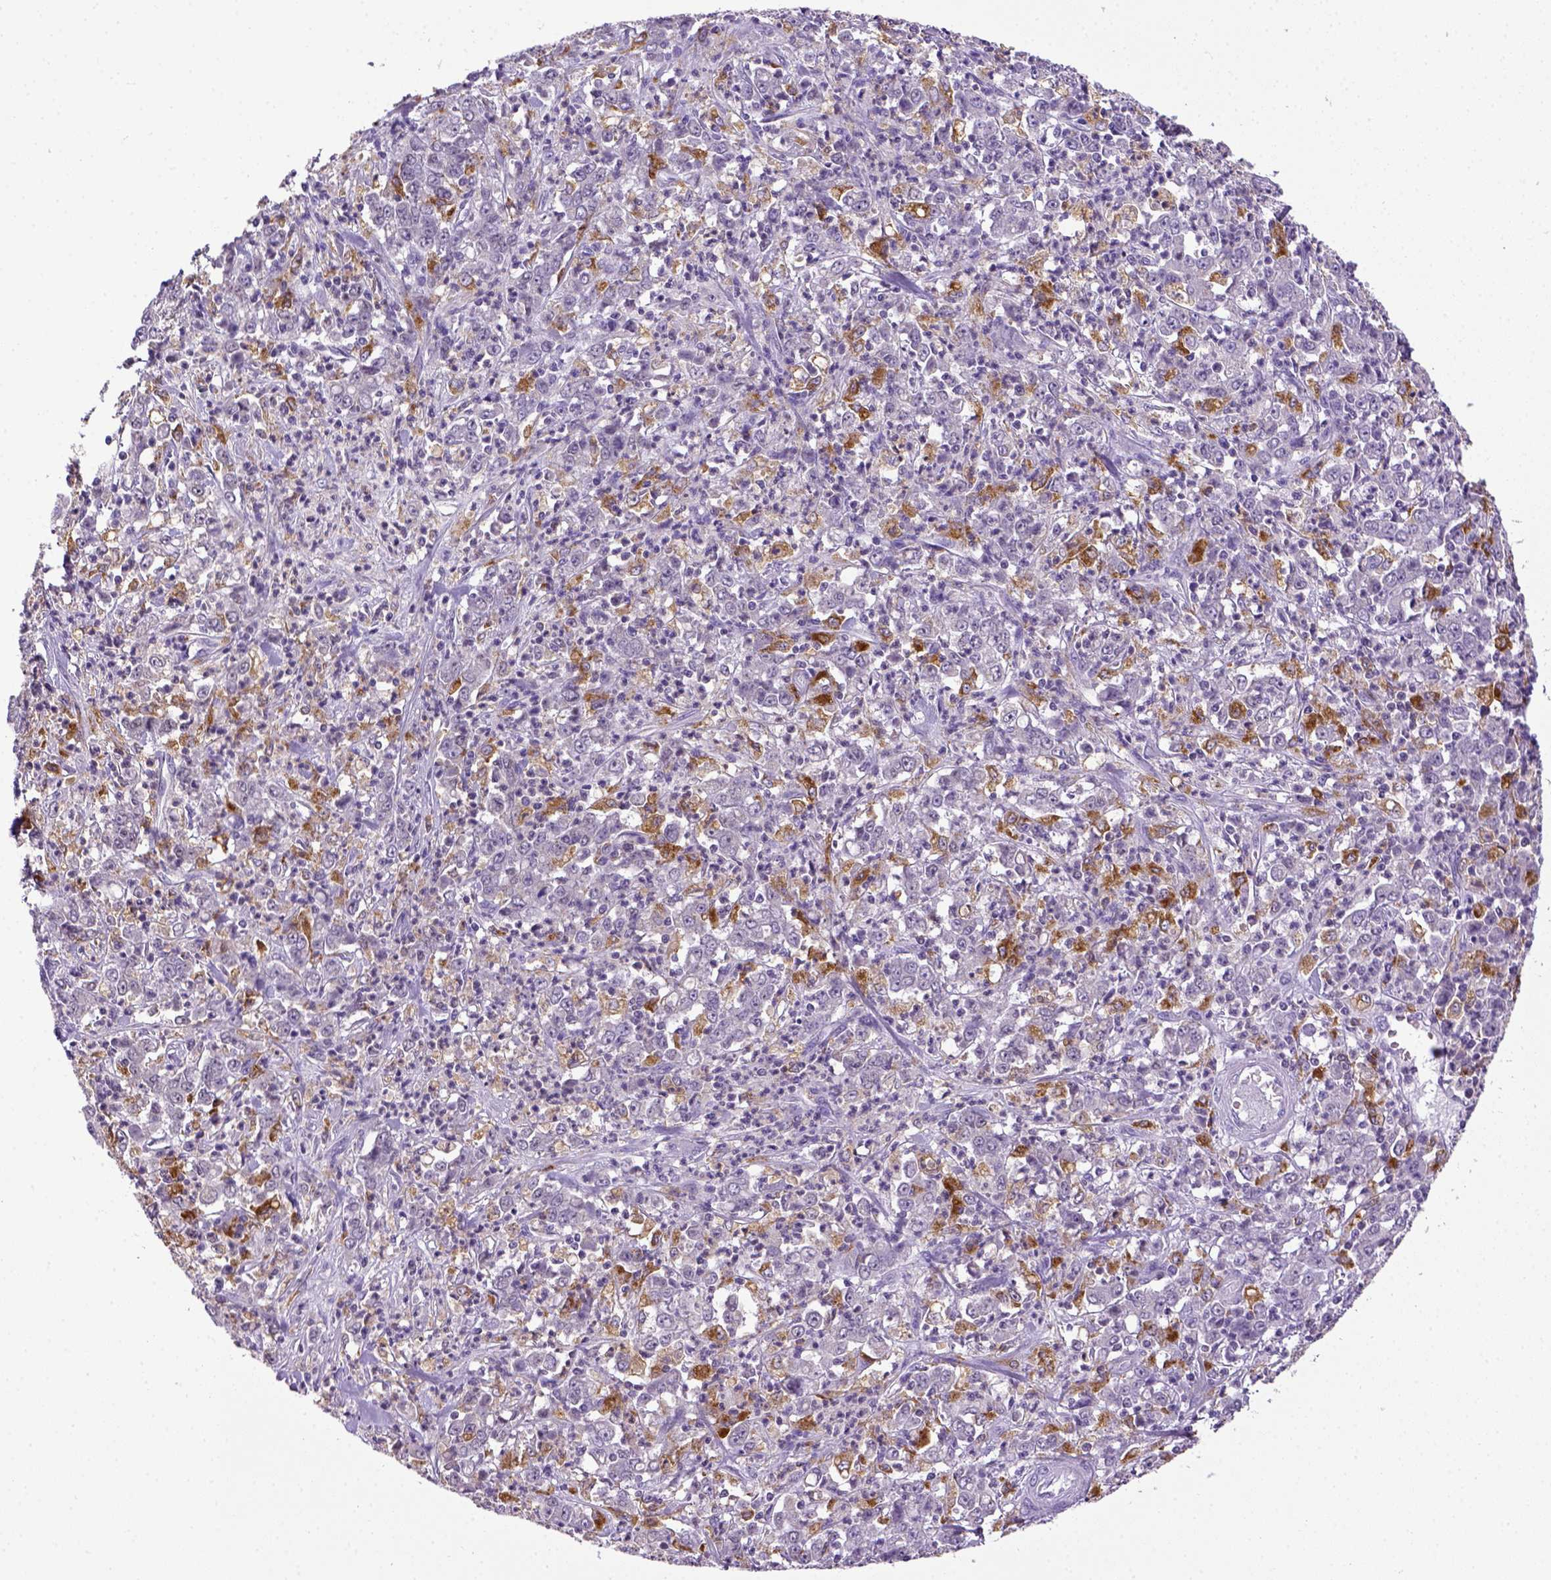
{"staining": {"intensity": "negative", "quantity": "none", "location": "none"}, "tissue": "stomach cancer", "cell_type": "Tumor cells", "image_type": "cancer", "snomed": [{"axis": "morphology", "description": "Adenocarcinoma, NOS"}, {"axis": "topography", "description": "Stomach, lower"}], "caption": "IHC of human stomach cancer (adenocarcinoma) reveals no staining in tumor cells.", "gene": "CD68", "patient": {"sex": "female", "age": 71}}